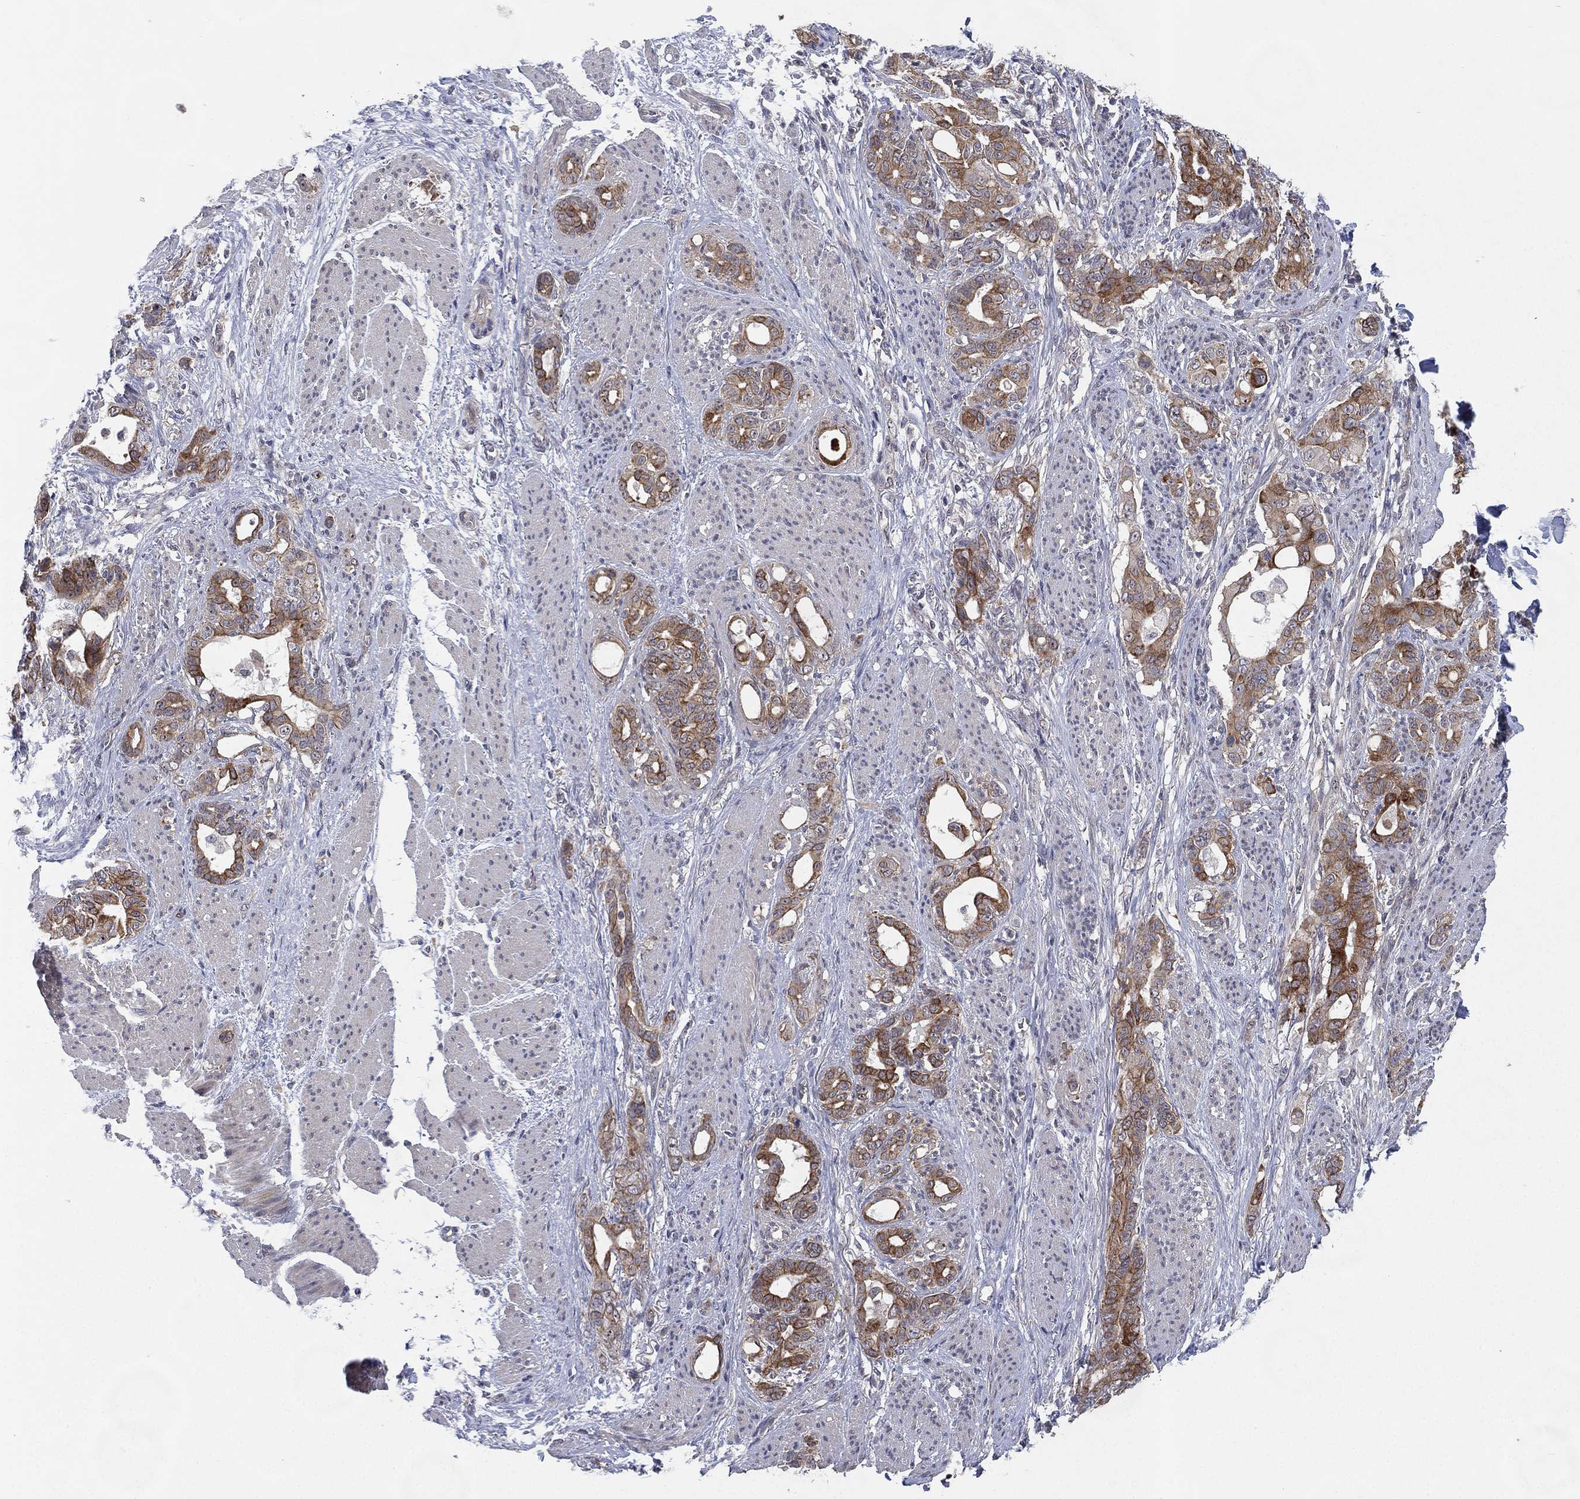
{"staining": {"intensity": "strong", "quantity": ">75%", "location": "cytoplasmic/membranous"}, "tissue": "stomach cancer", "cell_type": "Tumor cells", "image_type": "cancer", "snomed": [{"axis": "morphology", "description": "Normal tissue, NOS"}, {"axis": "morphology", "description": "Adenocarcinoma, NOS"}, {"axis": "topography", "description": "Esophagus"}, {"axis": "topography", "description": "Stomach, upper"}], "caption": "Human adenocarcinoma (stomach) stained for a protein (brown) demonstrates strong cytoplasmic/membranous positive staining in approximately >75% of tumor cells.", "gene": "KAT14", "patient": {"sex": "male", "age": 62}}